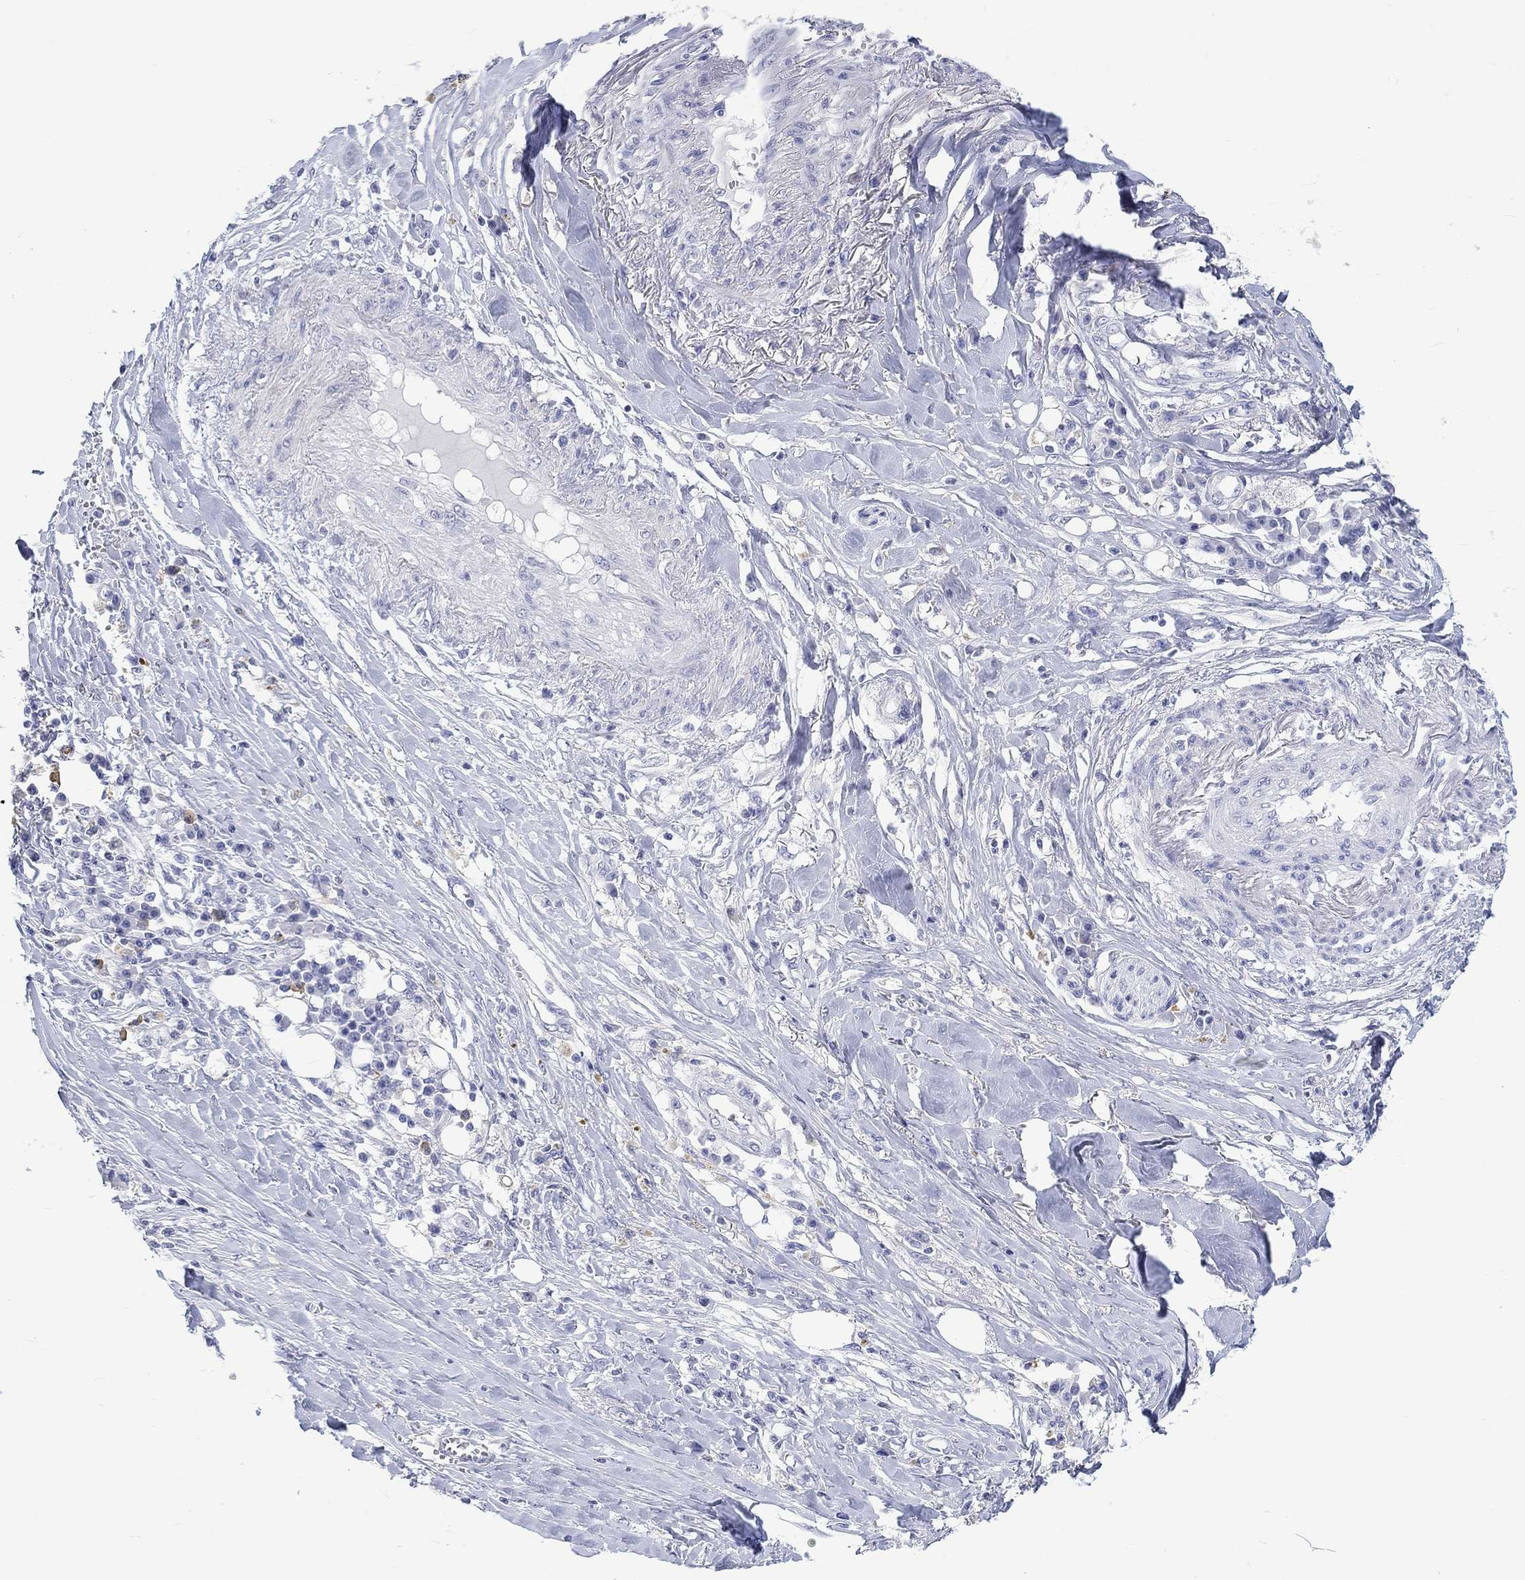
{"staining": {"intensity": "negative", "quantity": "none", "location": "none"}, "tissue": "skin cancer", "cell_type": "Tumor cells", "image_type": "cancer", "snomed": [{"axis": "morphology", "description": "Squamous cell carcinoma, NOS"}, {"axis": "topography", "description": "Skin"}], "caption": "DAB immunohistochemical staining of human skin squamous cell carcinoma demonstrates no significant positivity in tumor cells.", "gene": "MSI1", "patient": {"sex": "male", "age": 82}}